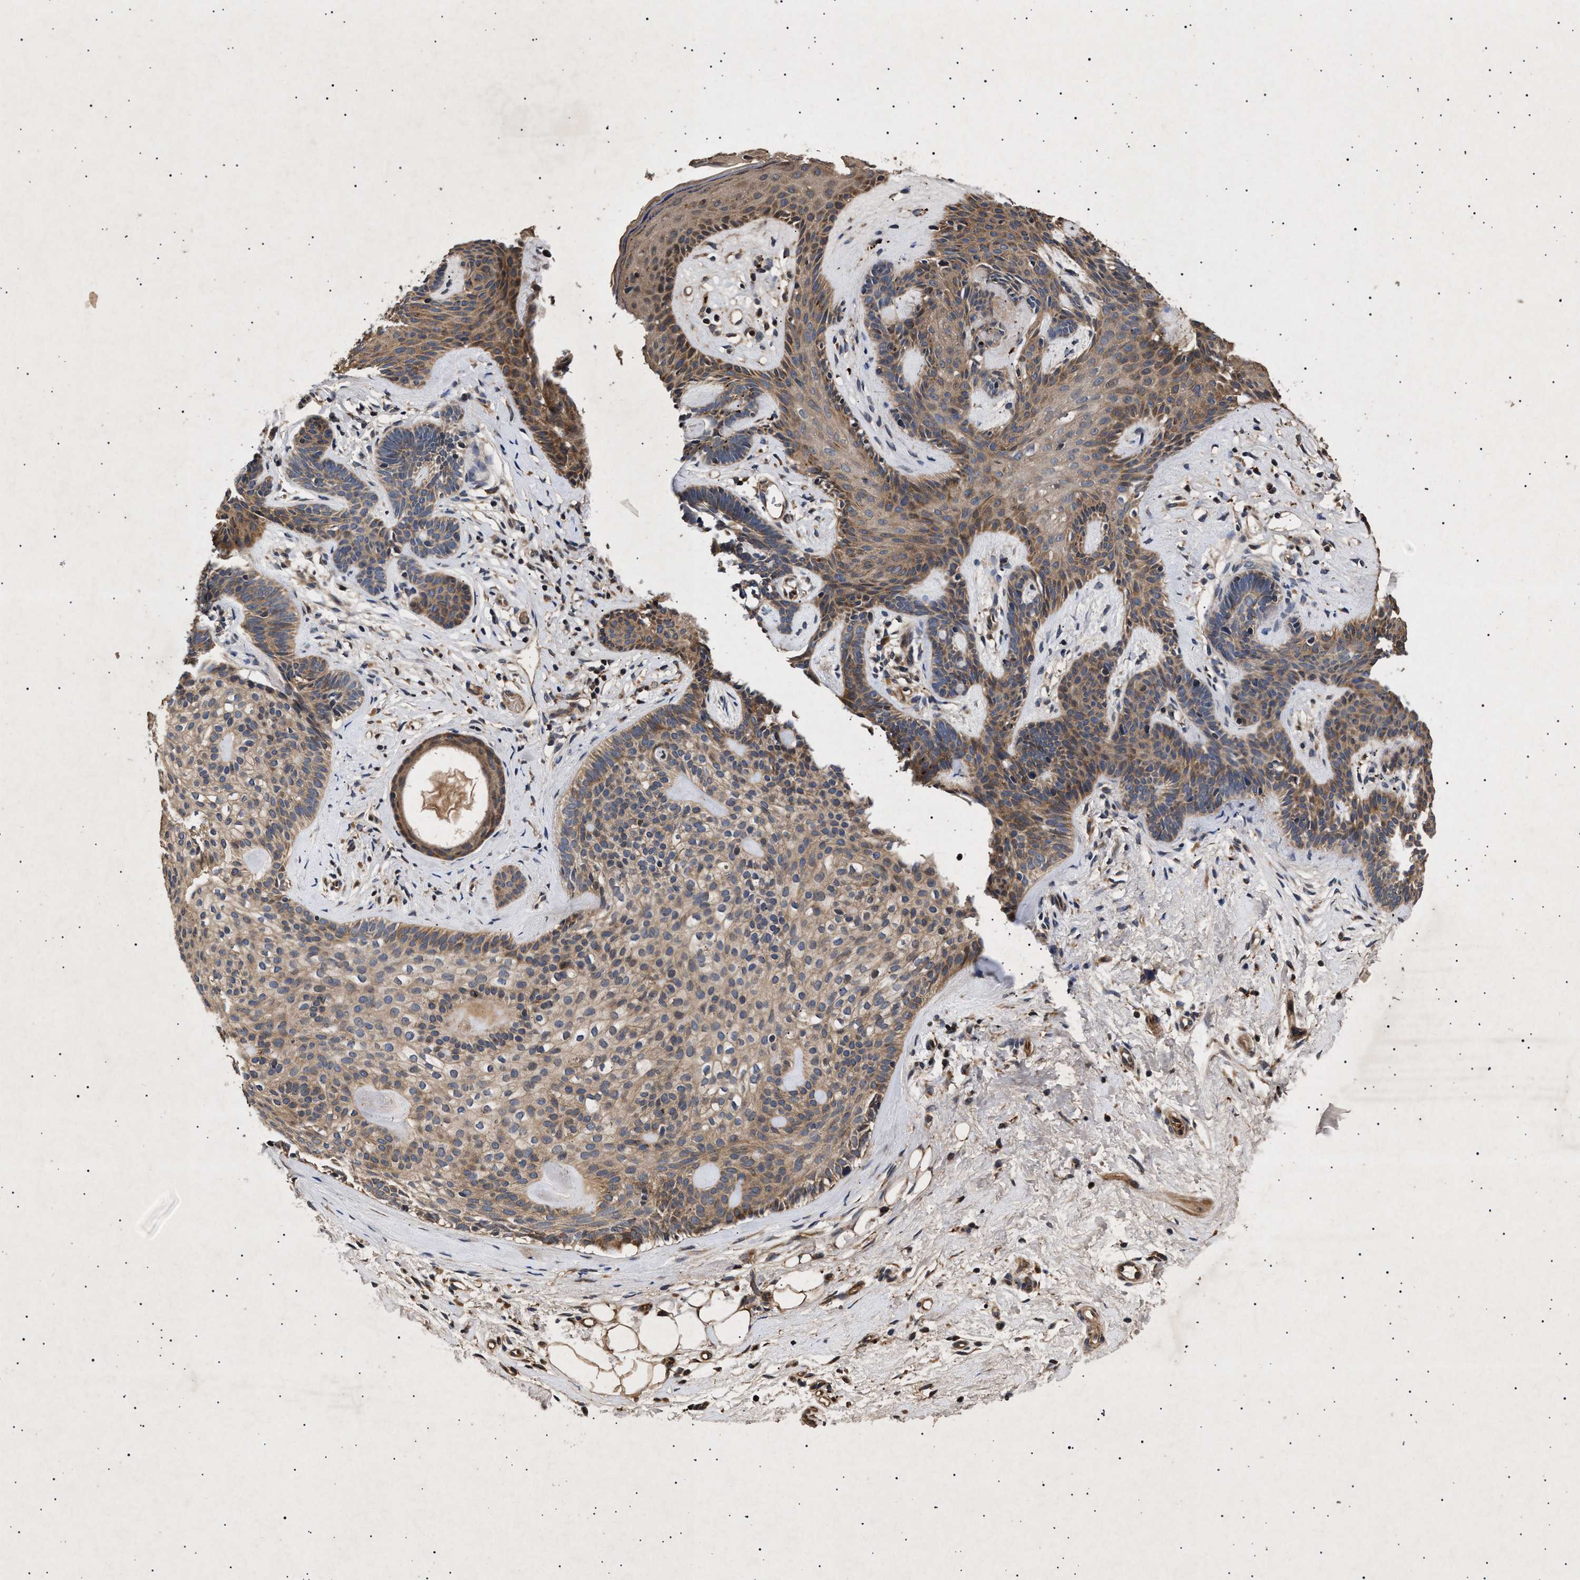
{"staining": {"intensity": "moderate", "quantity": "25%-75%", "location": "cytoplasmic/membranous"}, "tissue": "skin cancer", "cell_type": "Tumor cells", "image_type": "cancer", "snomed": [{"axis": "morphology", "description": "Developmental malformation"}, {"axis": "morphology", "description": "Basal cell carcinoma"}, {"axis": "topography", "description": "Skin"}], "caption": "Tumor cells show moderate cytoplasmic/membranous staining in approximately 25%-75% of cells in skin cancer.", "gene": "ITGB5", "patient": {"sex": "female", "age": 62}}